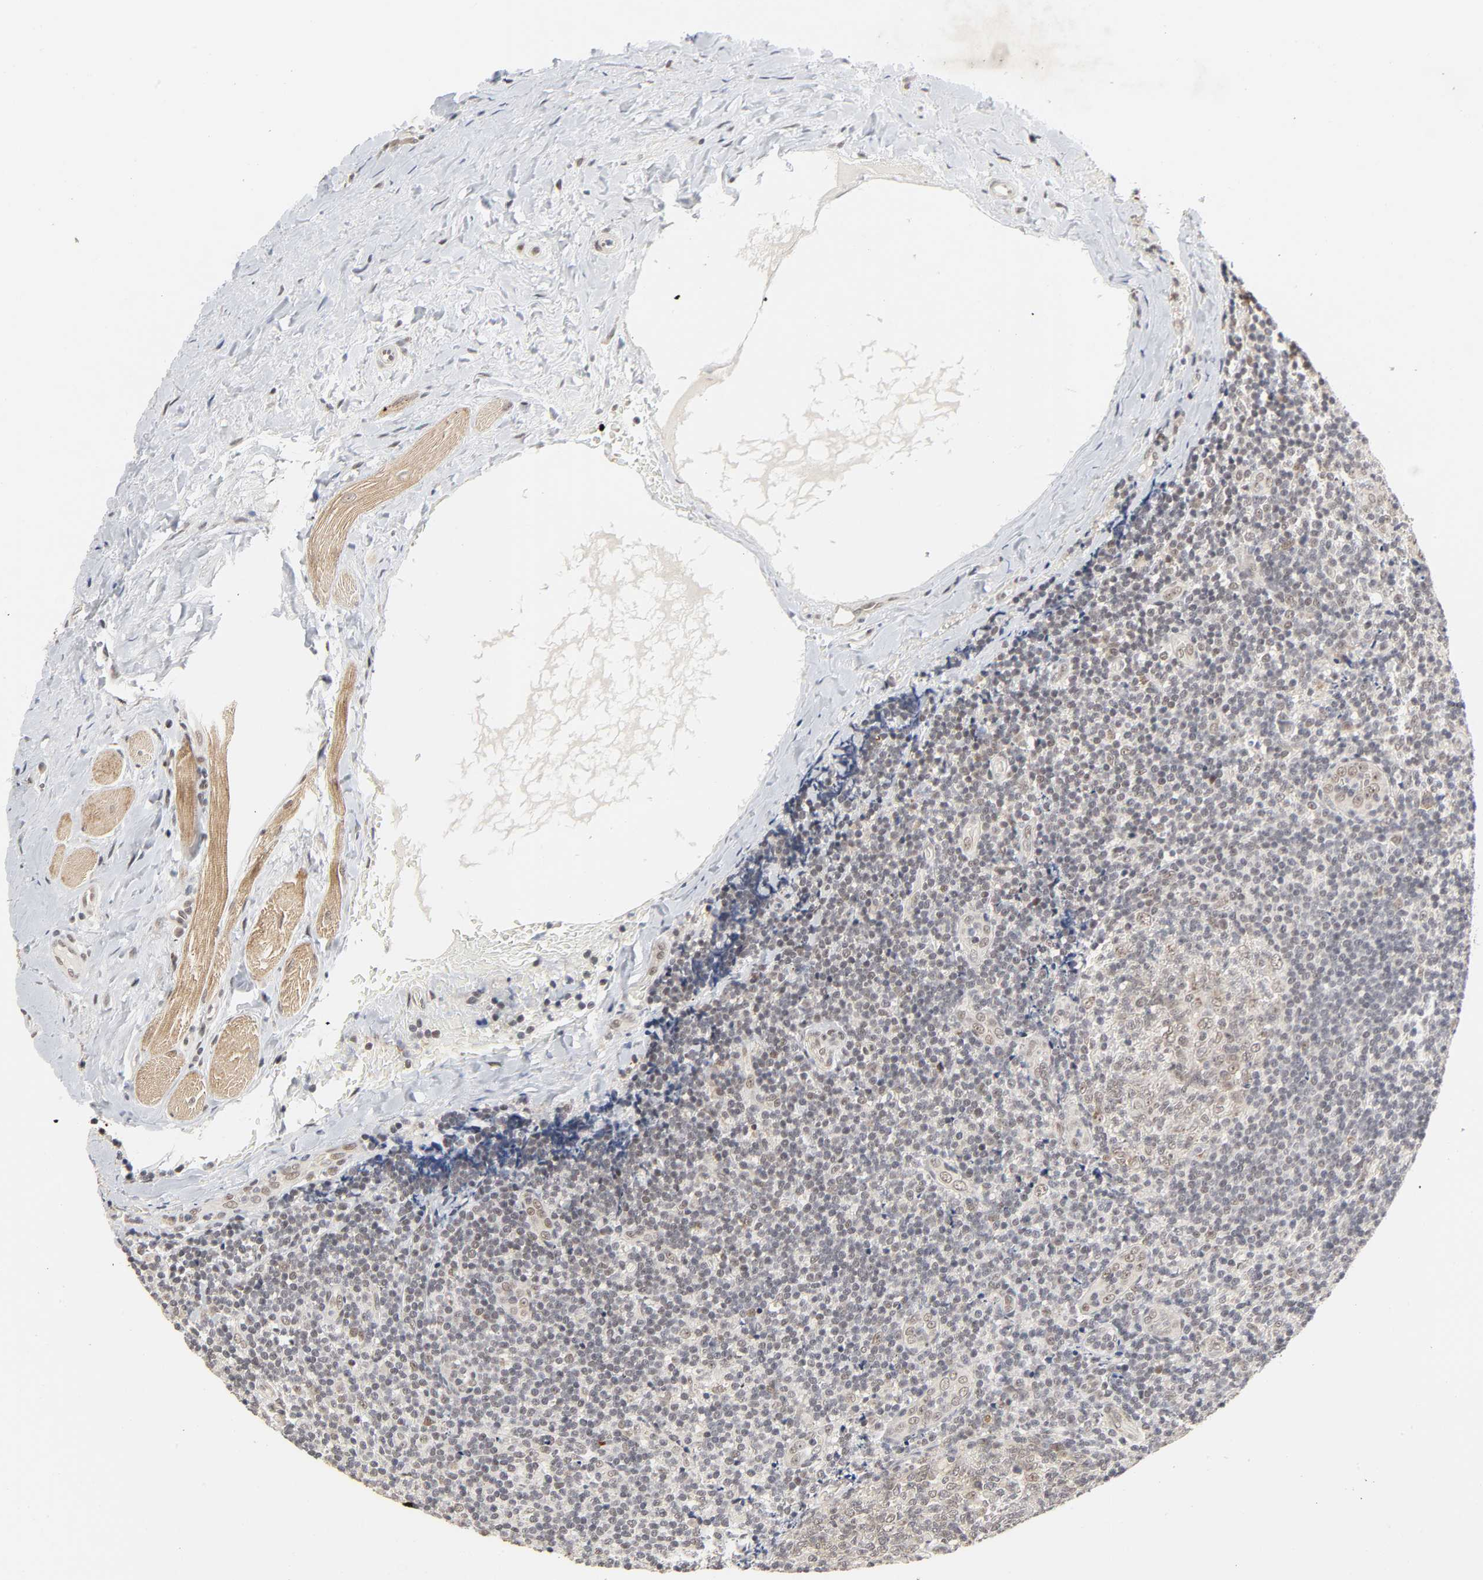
{"staining": {"intensity": "weak", "quantity": ">75%", "location": "nuclear"}, "tissue": "tonsil", "cell_type": "Germinal center cells", "image_type": "normal", "snomed": [{"axis": "morphology", "description": "Normal tissue, NOS"}, {"axis": "topography", "description": "Tonsil"}], "caption": "Protein staining of benign tonsil exhibits weak nuclear staining in approximately >75% of germinal center cells.", "gene": "ZKSCAN8", "patient": {"sex": "male", "age": 31}}